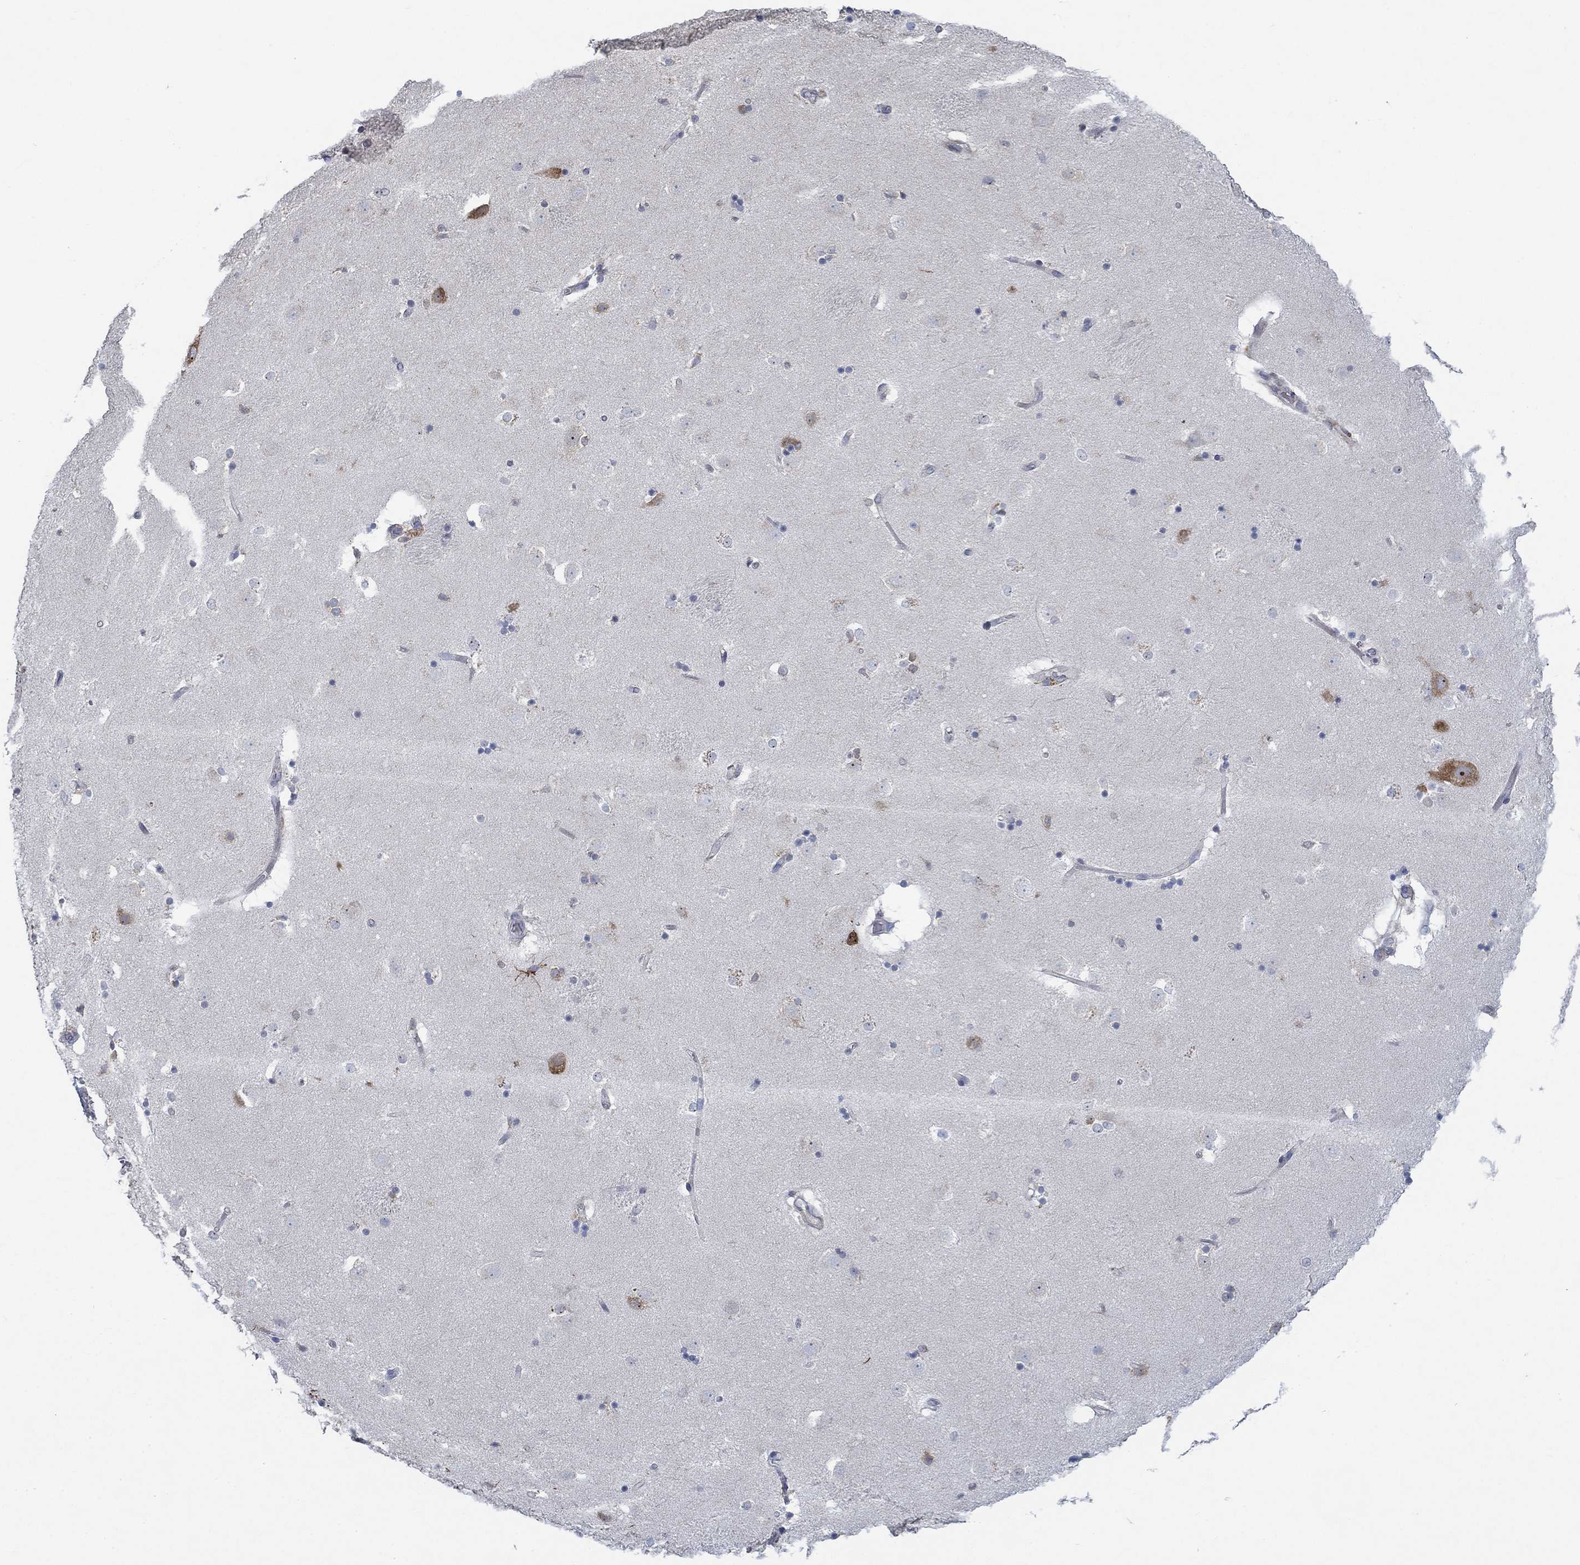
{"staining": {"intensity": "negative", "quantity": "none", "location": "none"}, "tissue": "caudate", "cell_type": "Glial cells", "image_type": "normal", "snomed": [{"axis": "morphology", "description": "Normal tissue, NOS"}, {"axis": "topography", "description": "Lateral ventricle wall"}], "caption": "IHC histopathology image of normal caudate: human caudate stained with DAB exhibits no significant protein expression in glial cells. (DAB IHC visualized using brightfield microscopy, high magnification).", "gene": "MMP24", "patient": {"sex": "male", "age": 51}}